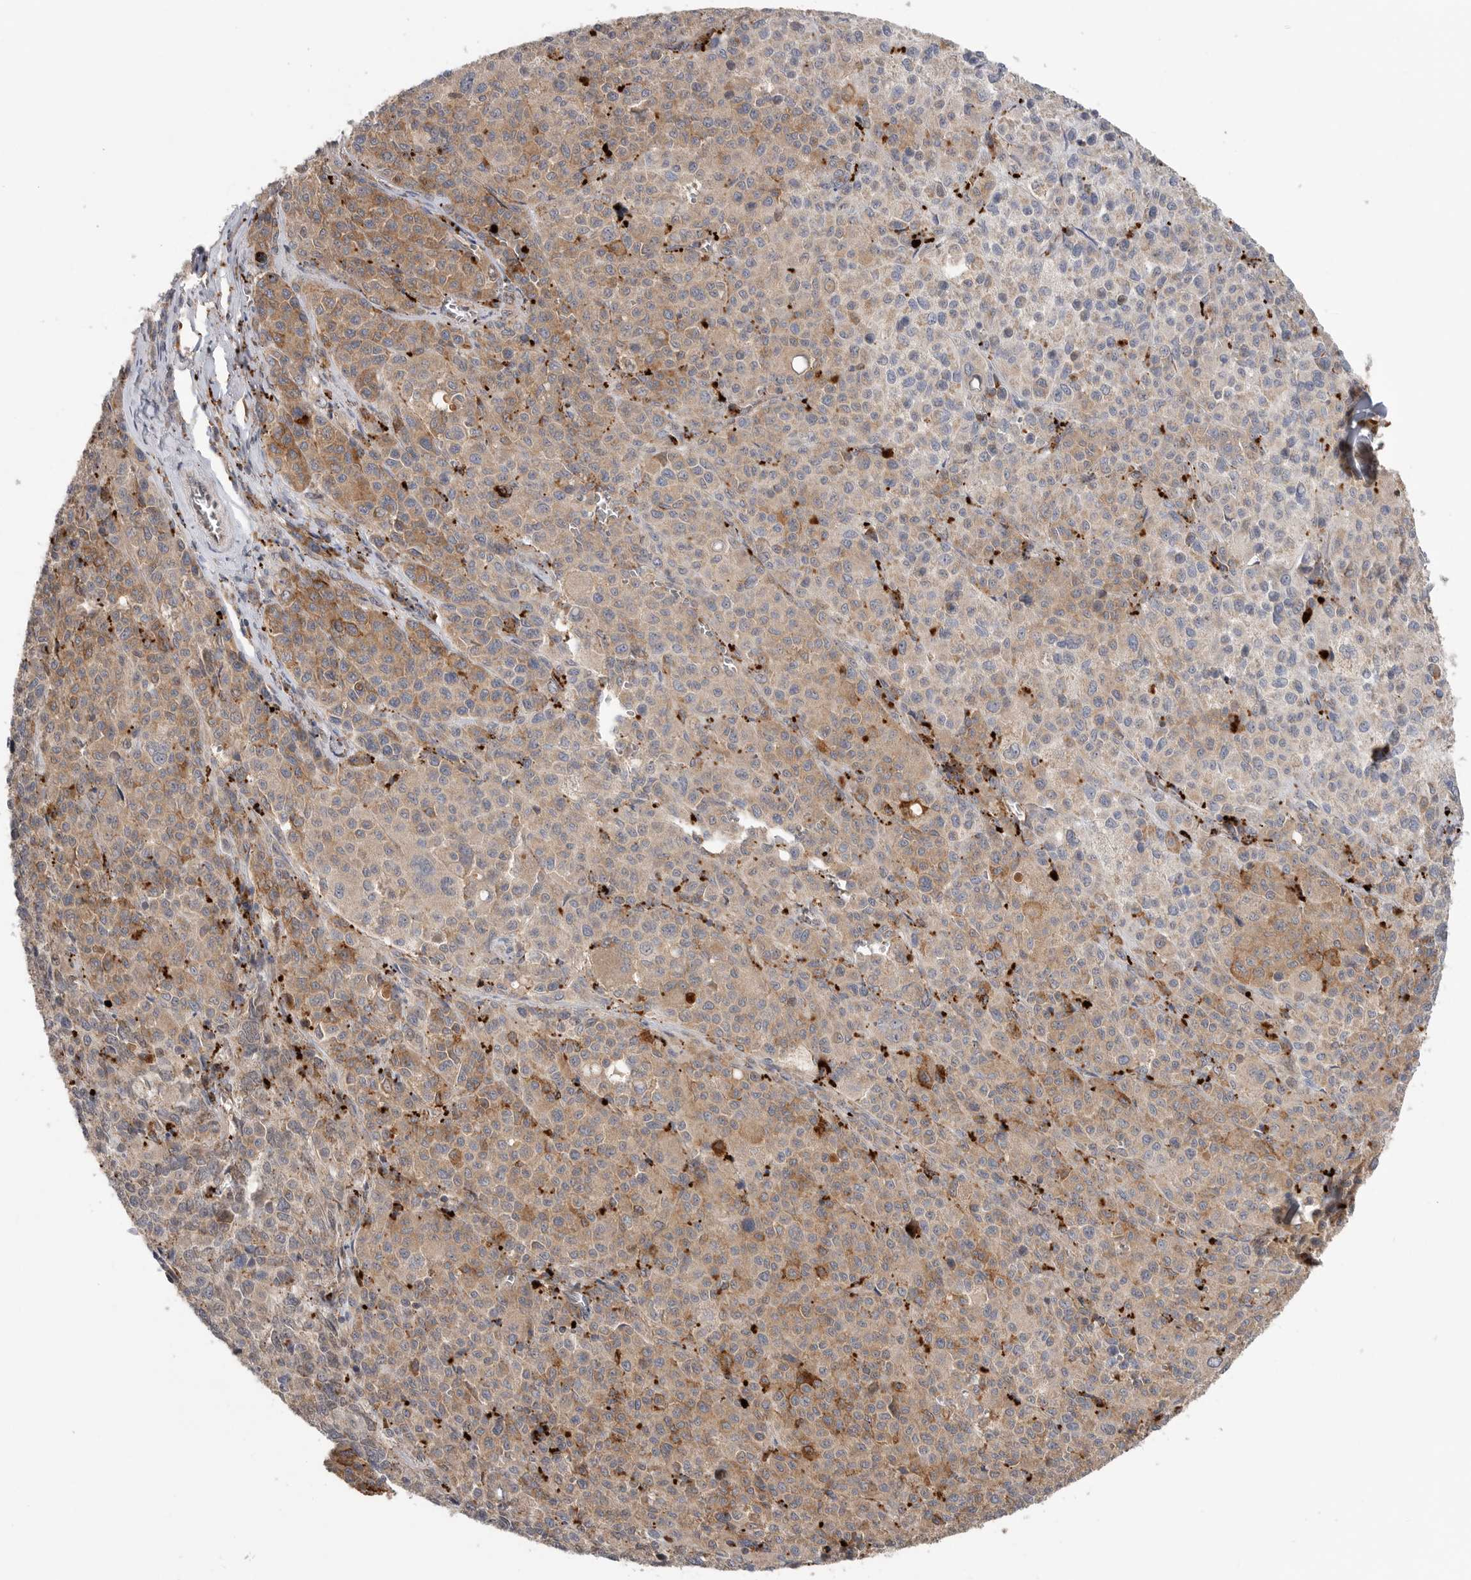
{"staining": {"intensity": "moderate", "quantity": ">75%", "location": "cytoplasmic/membranous"}, "tissue": "melanoma", "cell_type": "Tumor cells", "image_type": "cancer", "snomed": [{"axis": "morphology", "description": "Malignant melanoma, Metastatic site"}, {"axis": "topography", "description": "Skin"}], "caption": "Immunohistochemical staining of human malignant melanoma (metastatic site) displays moderate cytoplasmic/membranous protein staining in about >75% of tumor cells.", "gene": "GALNS", "patient": {"sex": "female", "age": 74}}